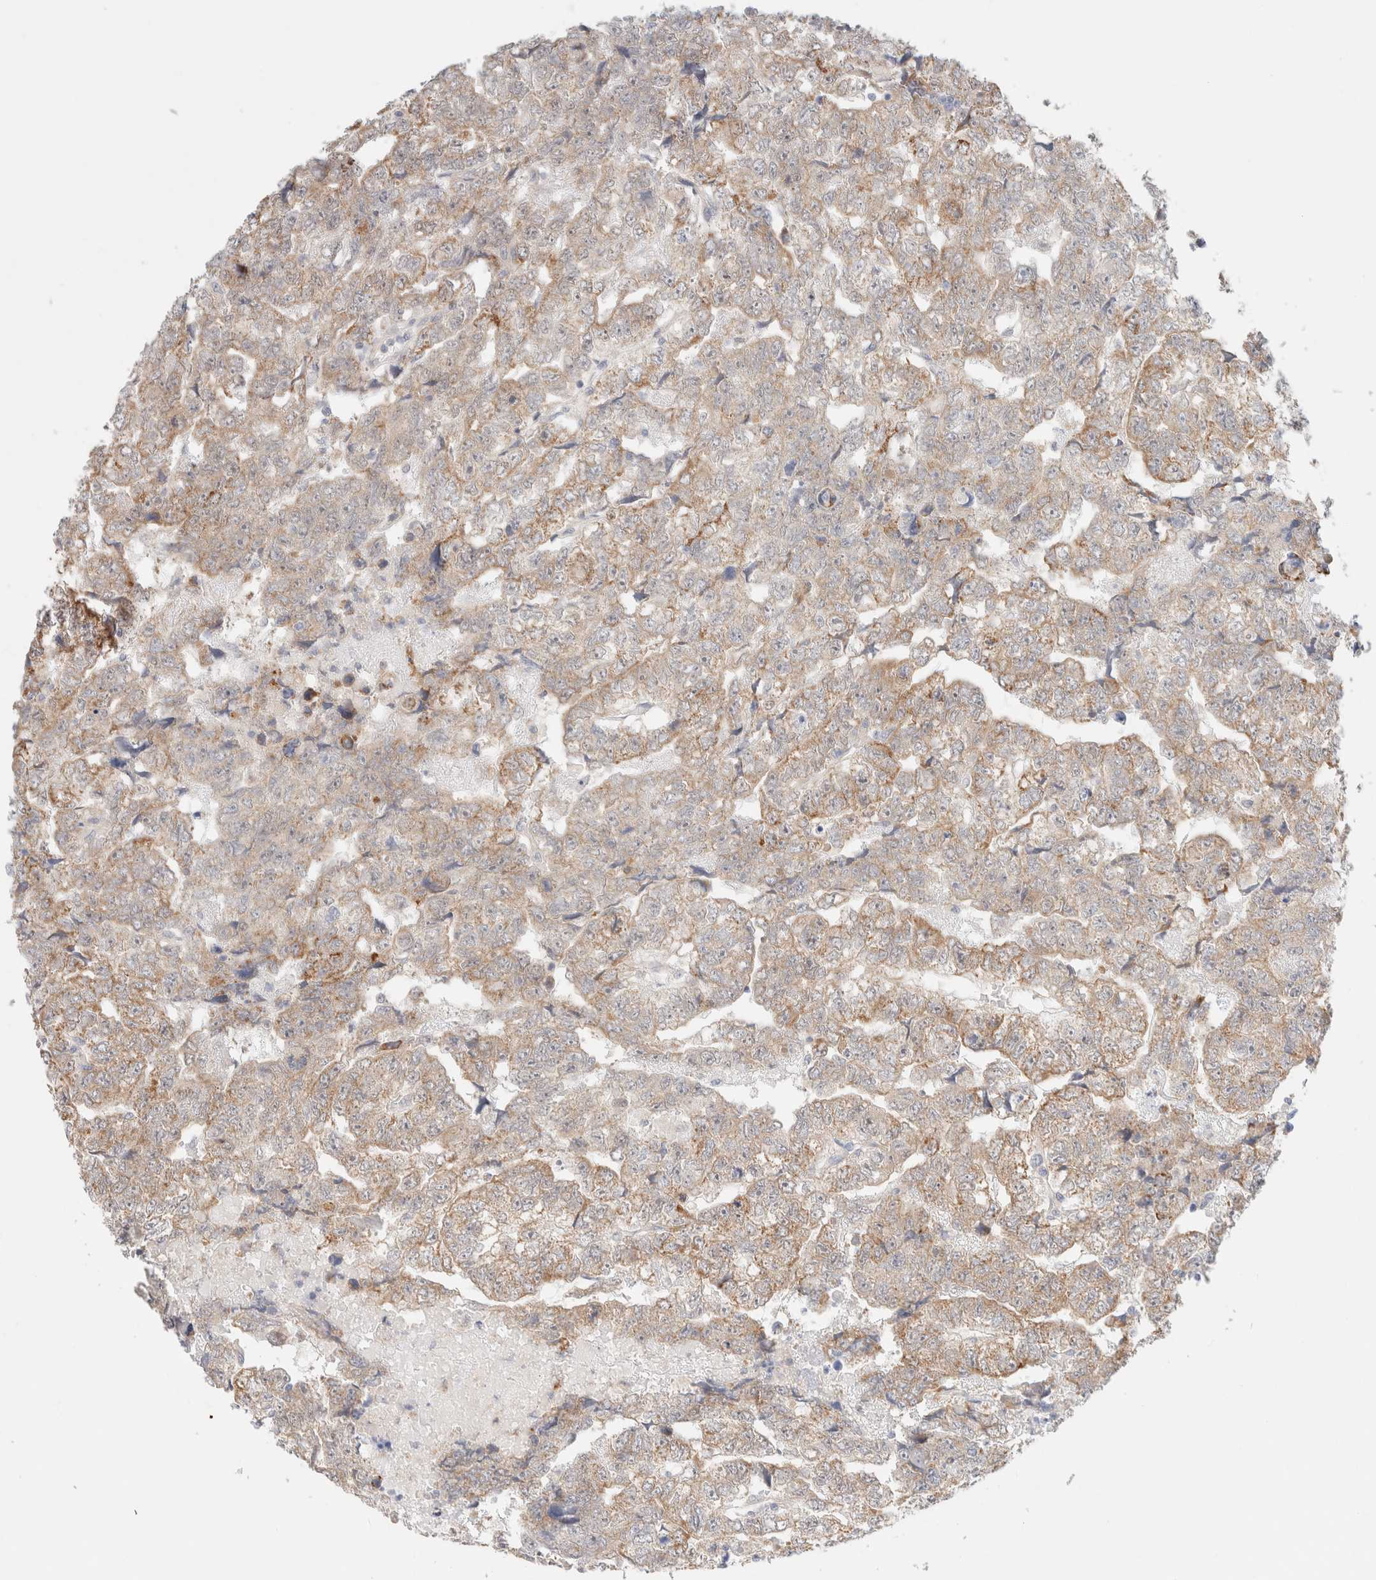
{"staining": {"intensity": "moderate", "quantity": ">75%", "location": "cytoplasmic/membranous"}, "tissue": "testis cancer", "cell_type": "Tumor cells", "image_type": "cancer", "snomed": [{"axis": "morphology", "description": "Carcinoma, Embryonal, NOS"}, {"axis": "topography", "description": "Testis"}], "caption": "An immunohistochemistry histopathology image of tumor tissue is shown. Protein staining in brown labels moderate cytoplasmic/membranous positivity in testis cancer within tumor cells.", "gene": "UNC13B", "patient": {"sex": "male", "age": 36}}